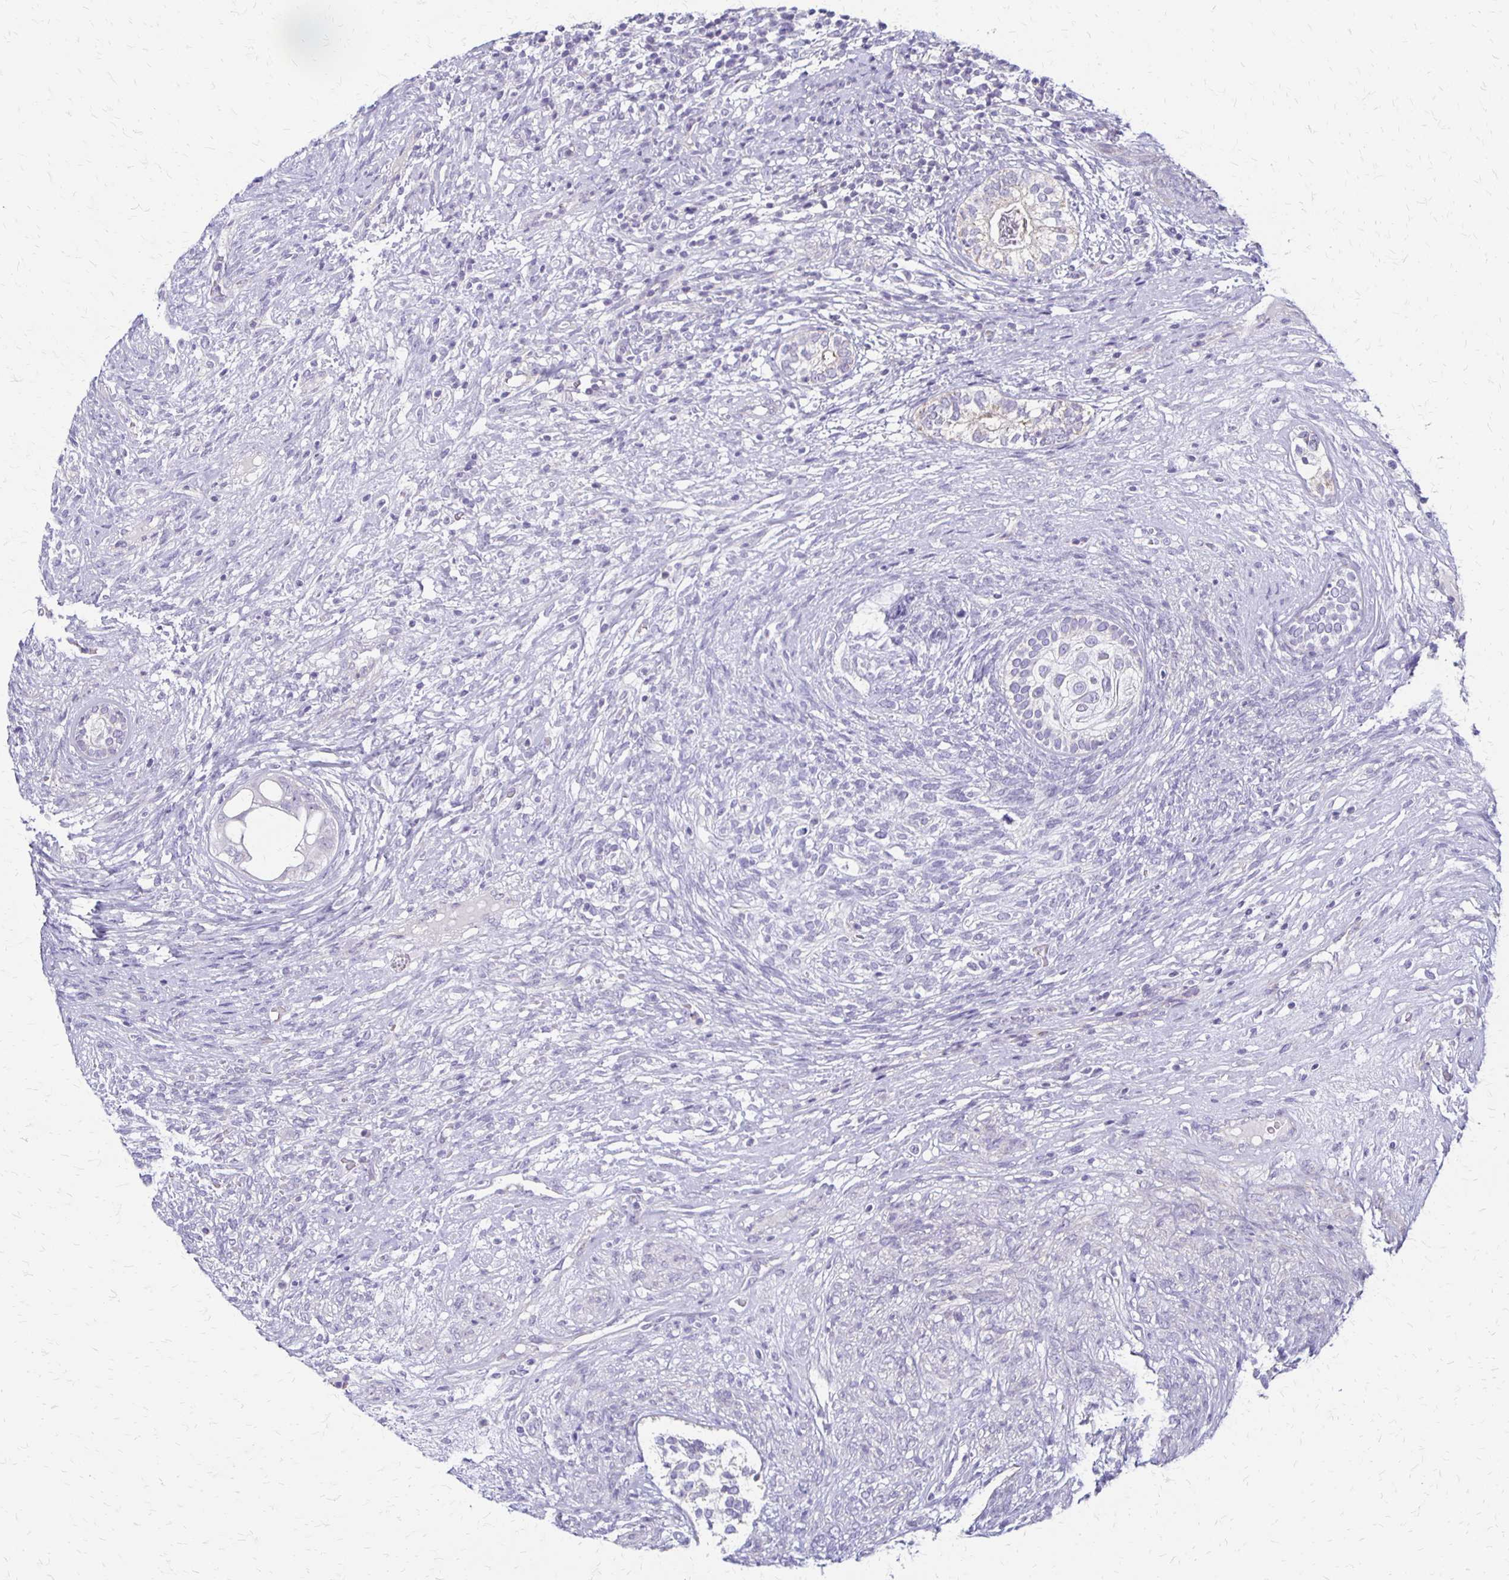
{"staining": {"intensity": "negative", "quantity": "none", "location": "none"}, "tissue": "testis cancer", "cell_type": "Tumor cells", "image_type": "cancer", "snomed": [{"axis": "morphology", "description": "Seminoma, NOS"}, {"axis": "morphology", "description": "Carcinoma, Embryonal, NOS"}, {"axis": "topography", "description": "Testis"}], "caption": "Immunohistochemistry micrograph of testis cancer stained for a protein (brown), which reveals no expression in tumor cells.", "gene": "RHOC", "patient": {"sex": "male", "age": 41}}